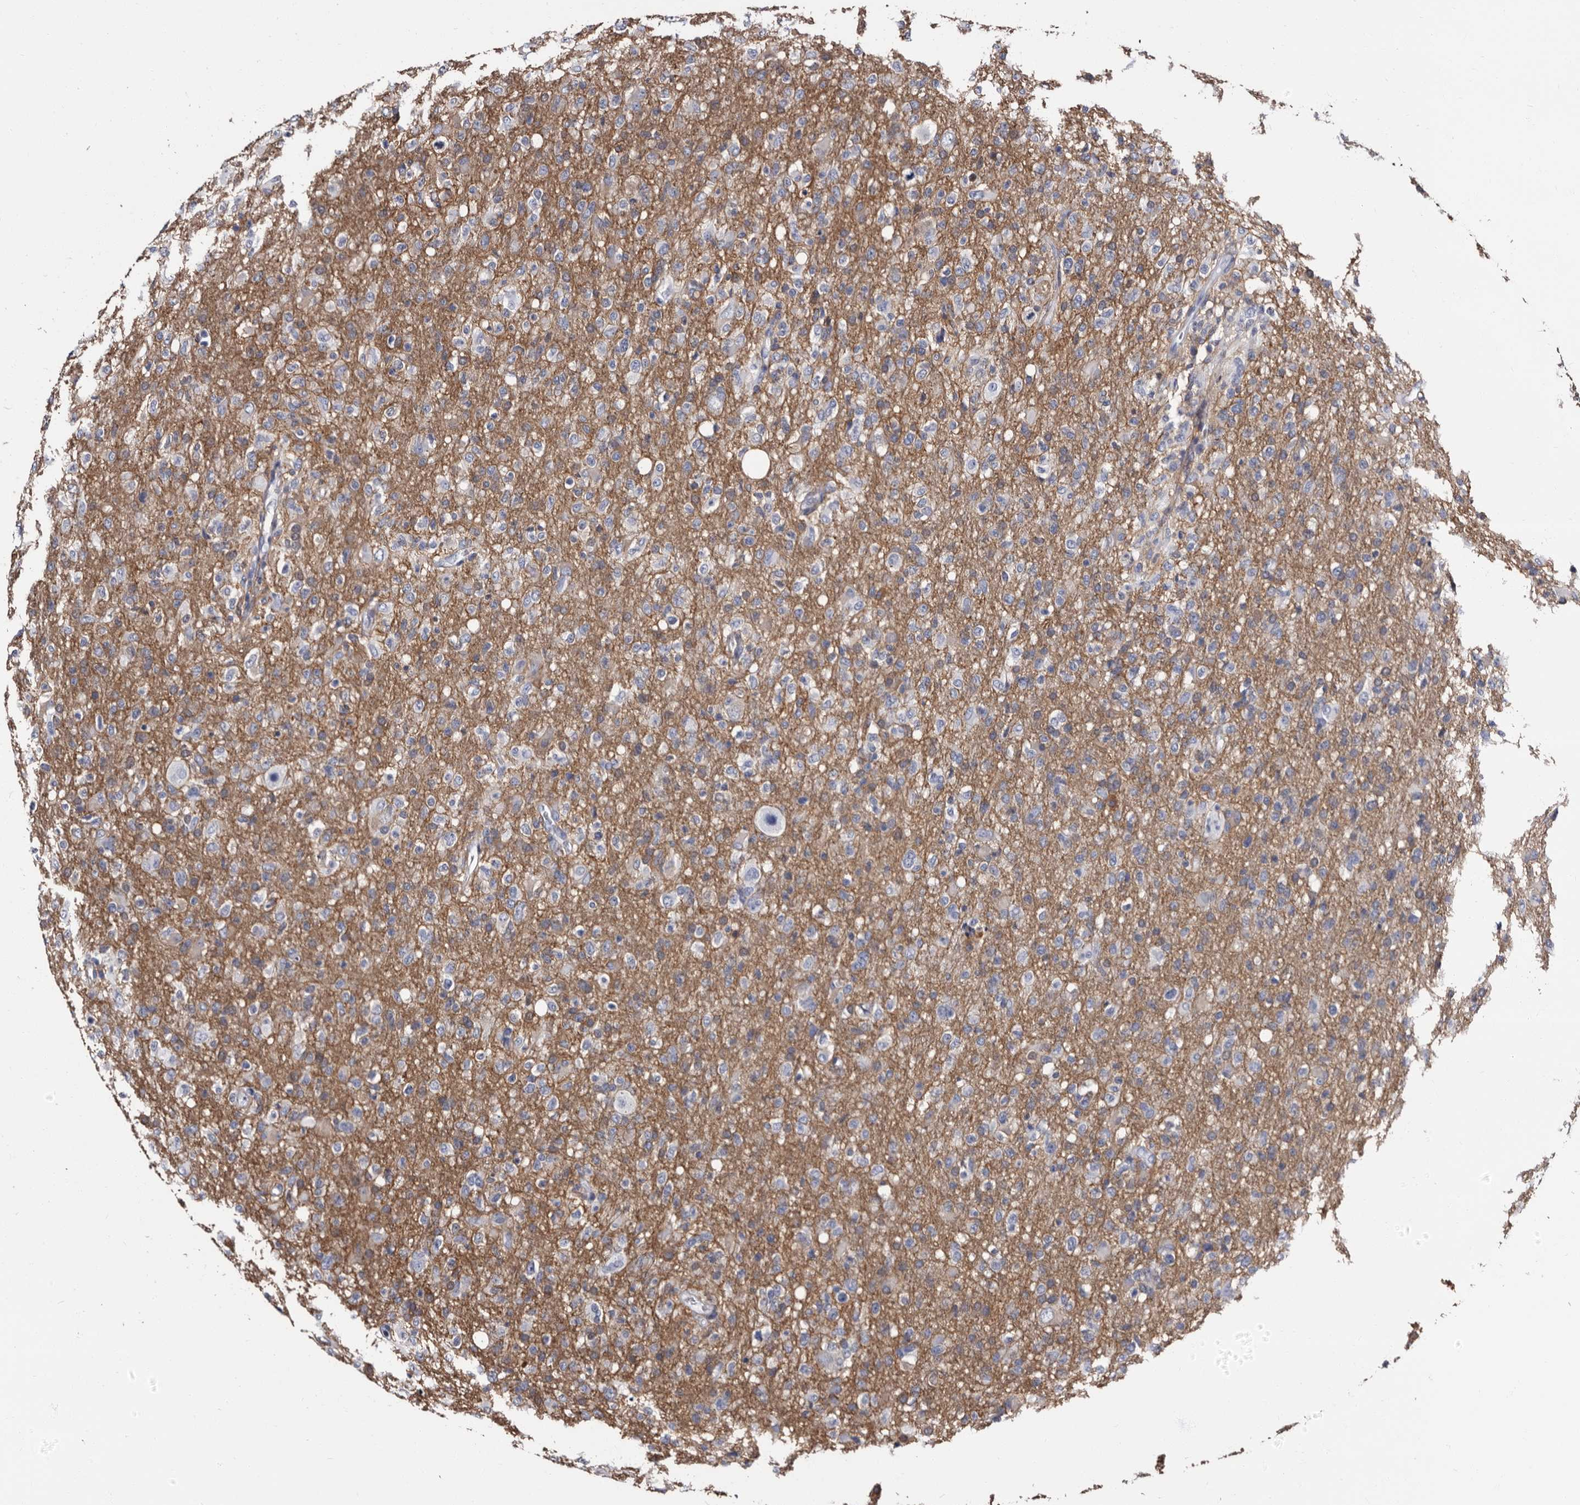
{"staining": {"intensity": "negative", "quantity": "none", "location": "none"}, "tissue": "glioma", "cell_type": "Tumor cells", "image_type": "cancer", "snomed": [{"axis": "morphology", "description": "Glioma, malignant, High grade"}, {"axis": "topography", "description": "Brain"}], "caption": "Protein analysis of glioma displays no significant positivity in tumor cells.", "gene": "EPB41L3", "patient": {"sex": "female", "age": 57}}